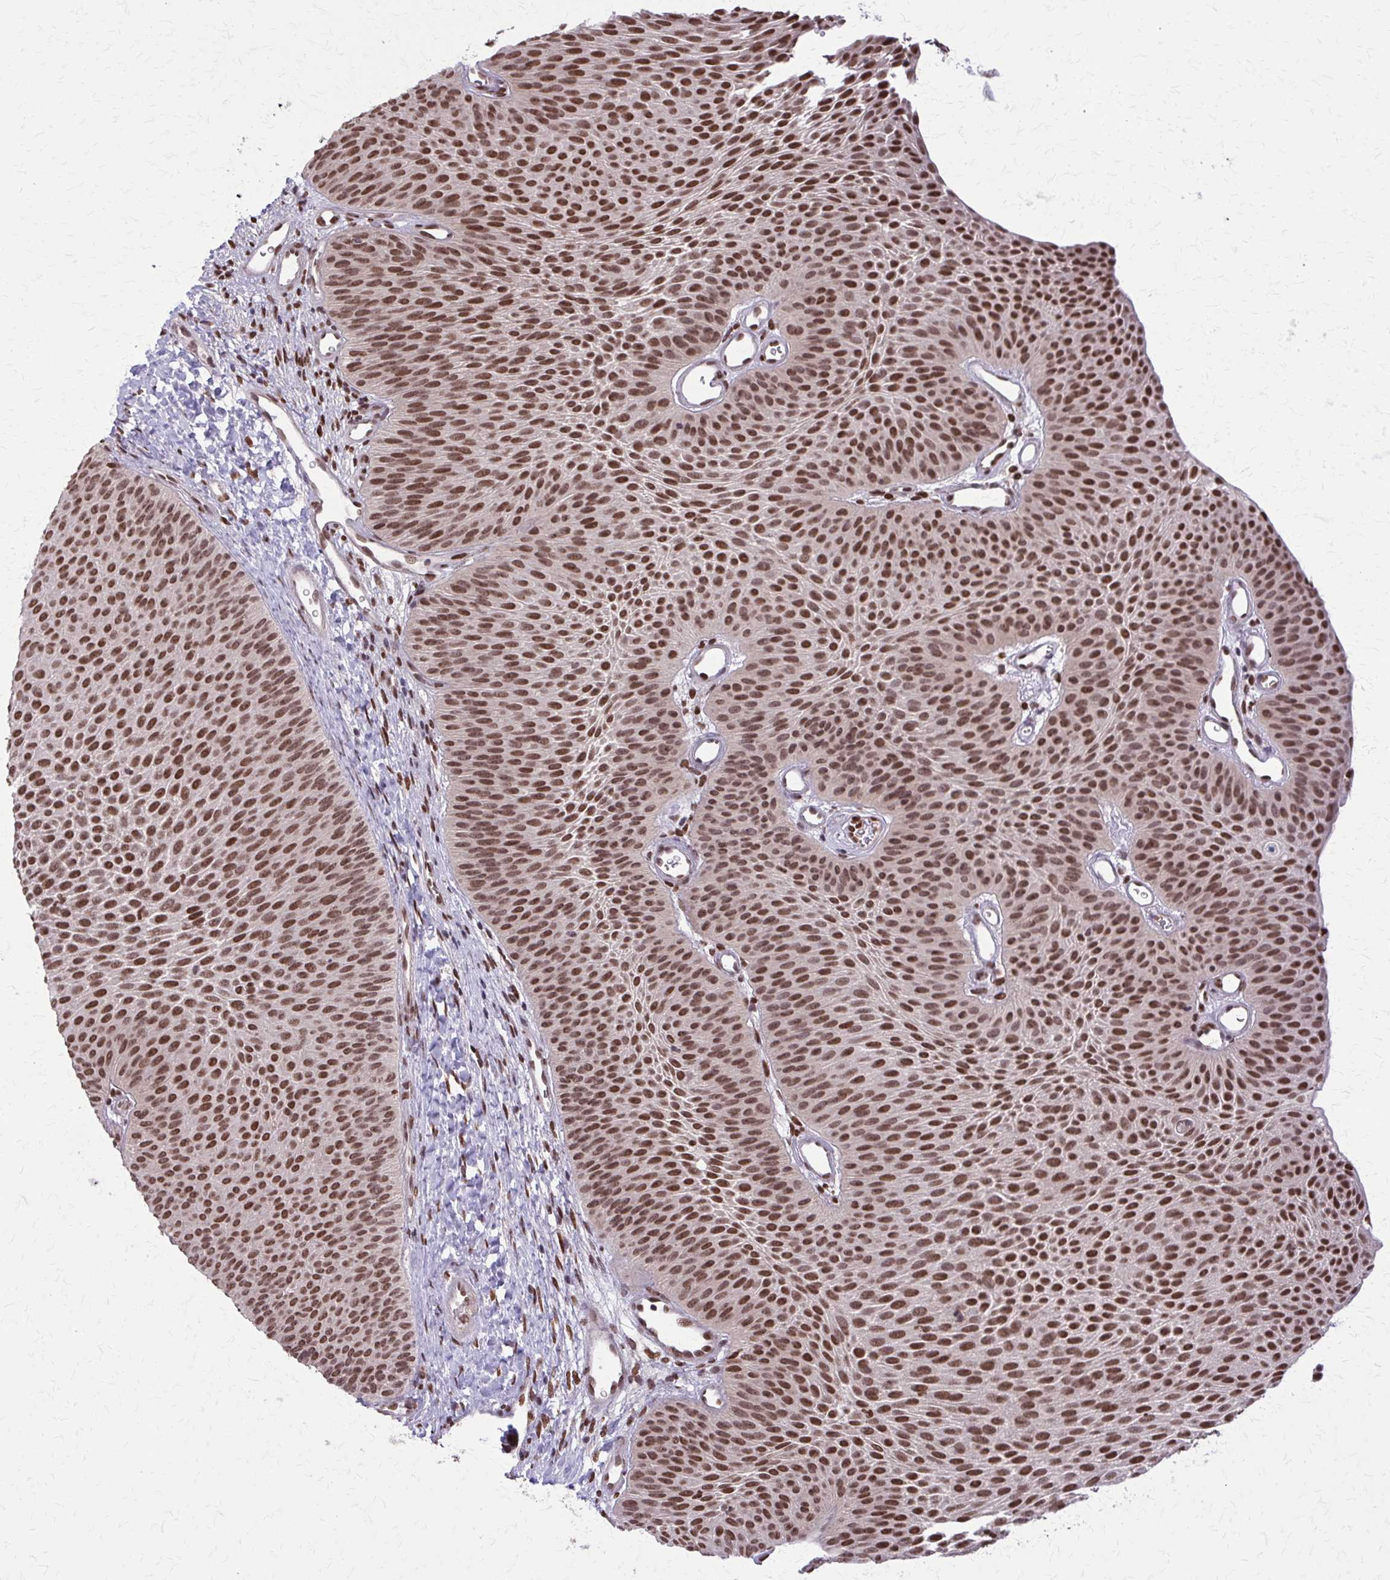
{"staining": {"intensity": "moderate", "quantity": ">75%", "location": "nuclear"}, "tissue": "urothelial cancer", "cell_type": "Tumor cells", "image_type": "cancer", "snomed": [{"axis": "morphology", "description": "Urothelial carcinoma, Low grade"}, {"axis": "topography", "description": "Urinary bladder"}], "caption": "Immunohistochemical staining of urothelial carcinoma (low-grade) displays medium levels of moderate nuclear staining in about >75% of tumor cells. (IHC, brightfield microscopy, high magnification).", "gene": "TTF1", "patient": {"sex": "female", "age": 60}}